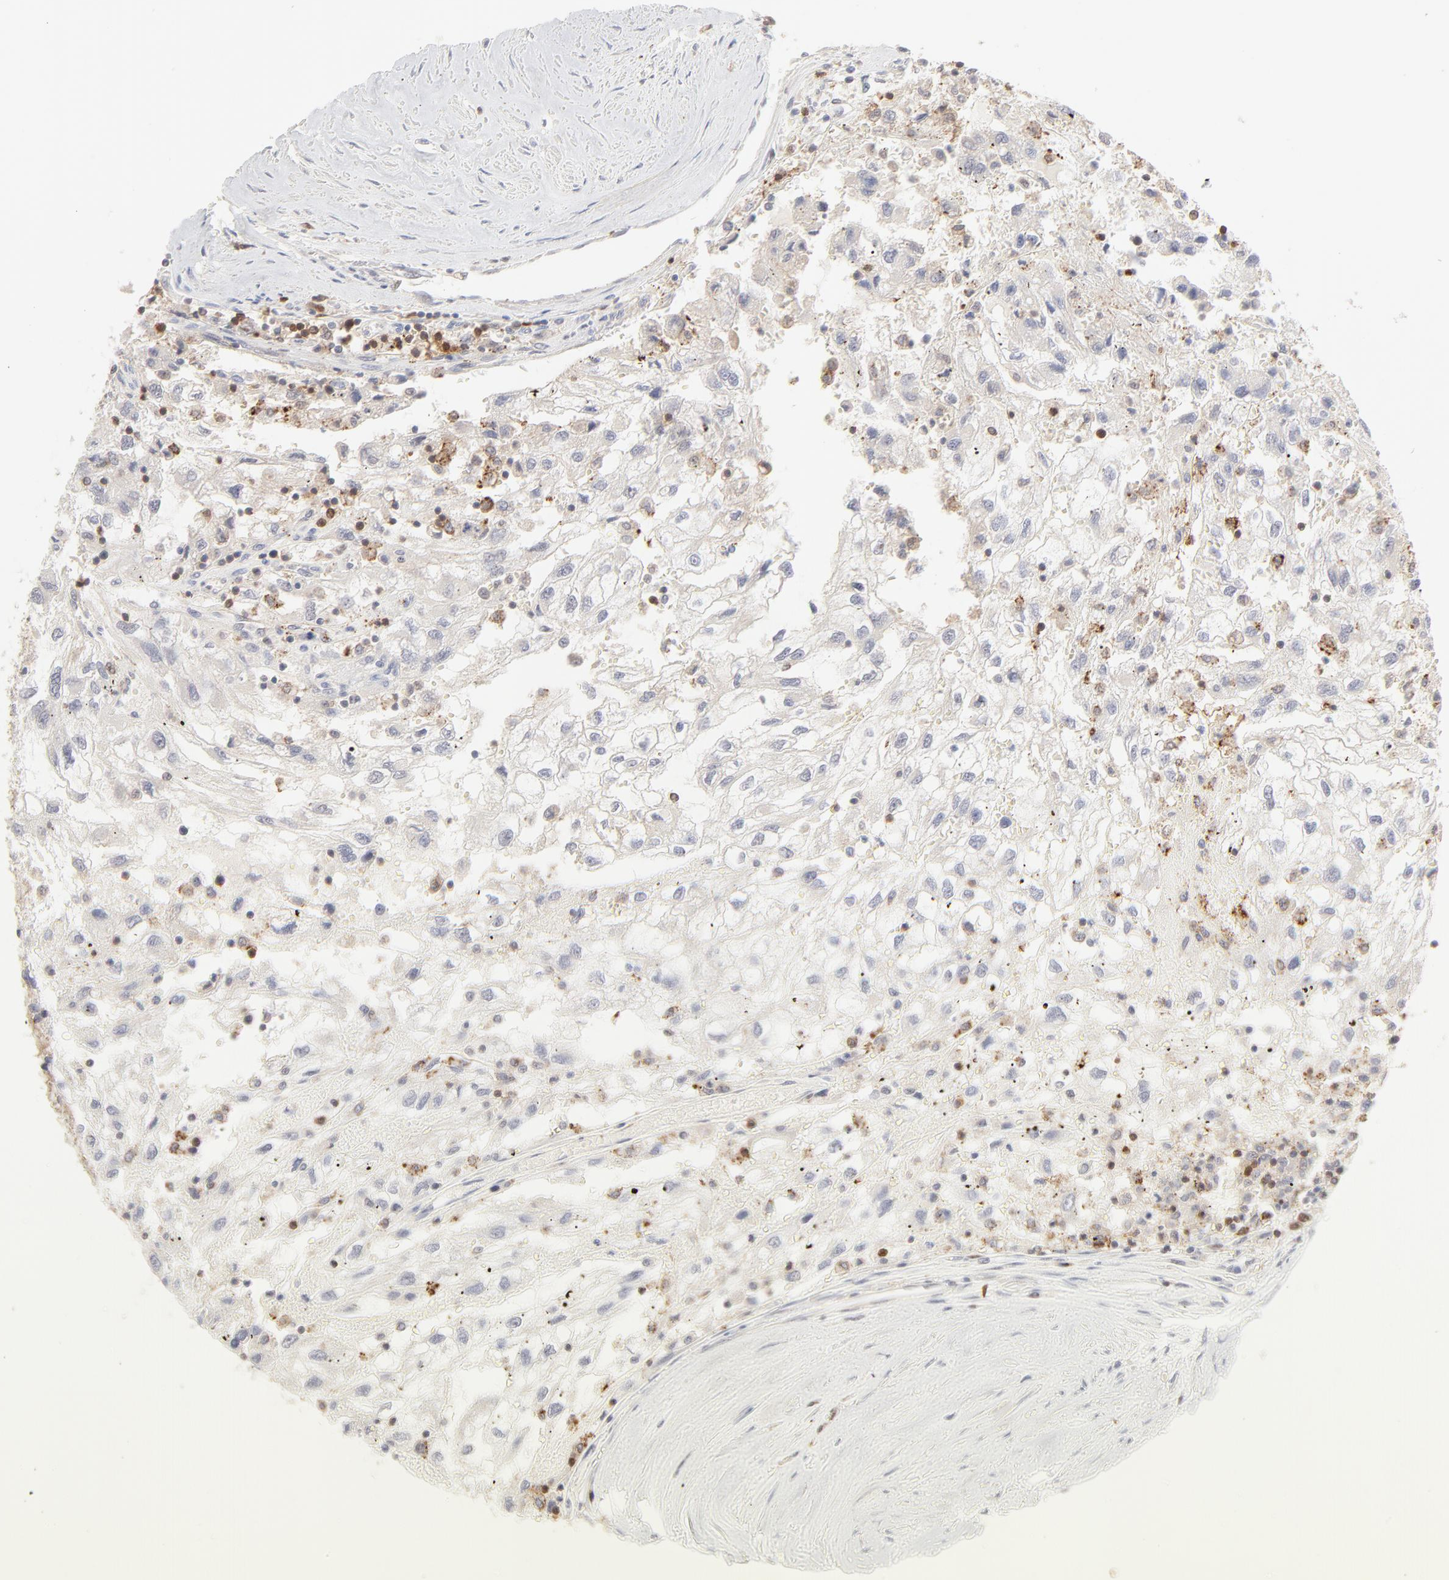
{"staining": {"intensity": "negative", "quantity": "none", "location": "none"}, "tissue": "renal cancer", "cell_type": "Tumor cells", "image_type": "cancer", "snomed": [{"axis": "morphology", "description": "Normal tissue, NOS"}, {"axis": "morphology", "description": "Adenocarcinoma, NOS"}, {"axis": "topography", "description": "Kidney"}], "caption": "Immunohistochemistry image of neoplastic tissue: adenocarcinoma (renal) stained with DAB (3,3'-diaminobenzidine) shows no significant protein staining in tumor cells.", "gene": "CDK6", "patient": {"sex": "male", "age": 71}}